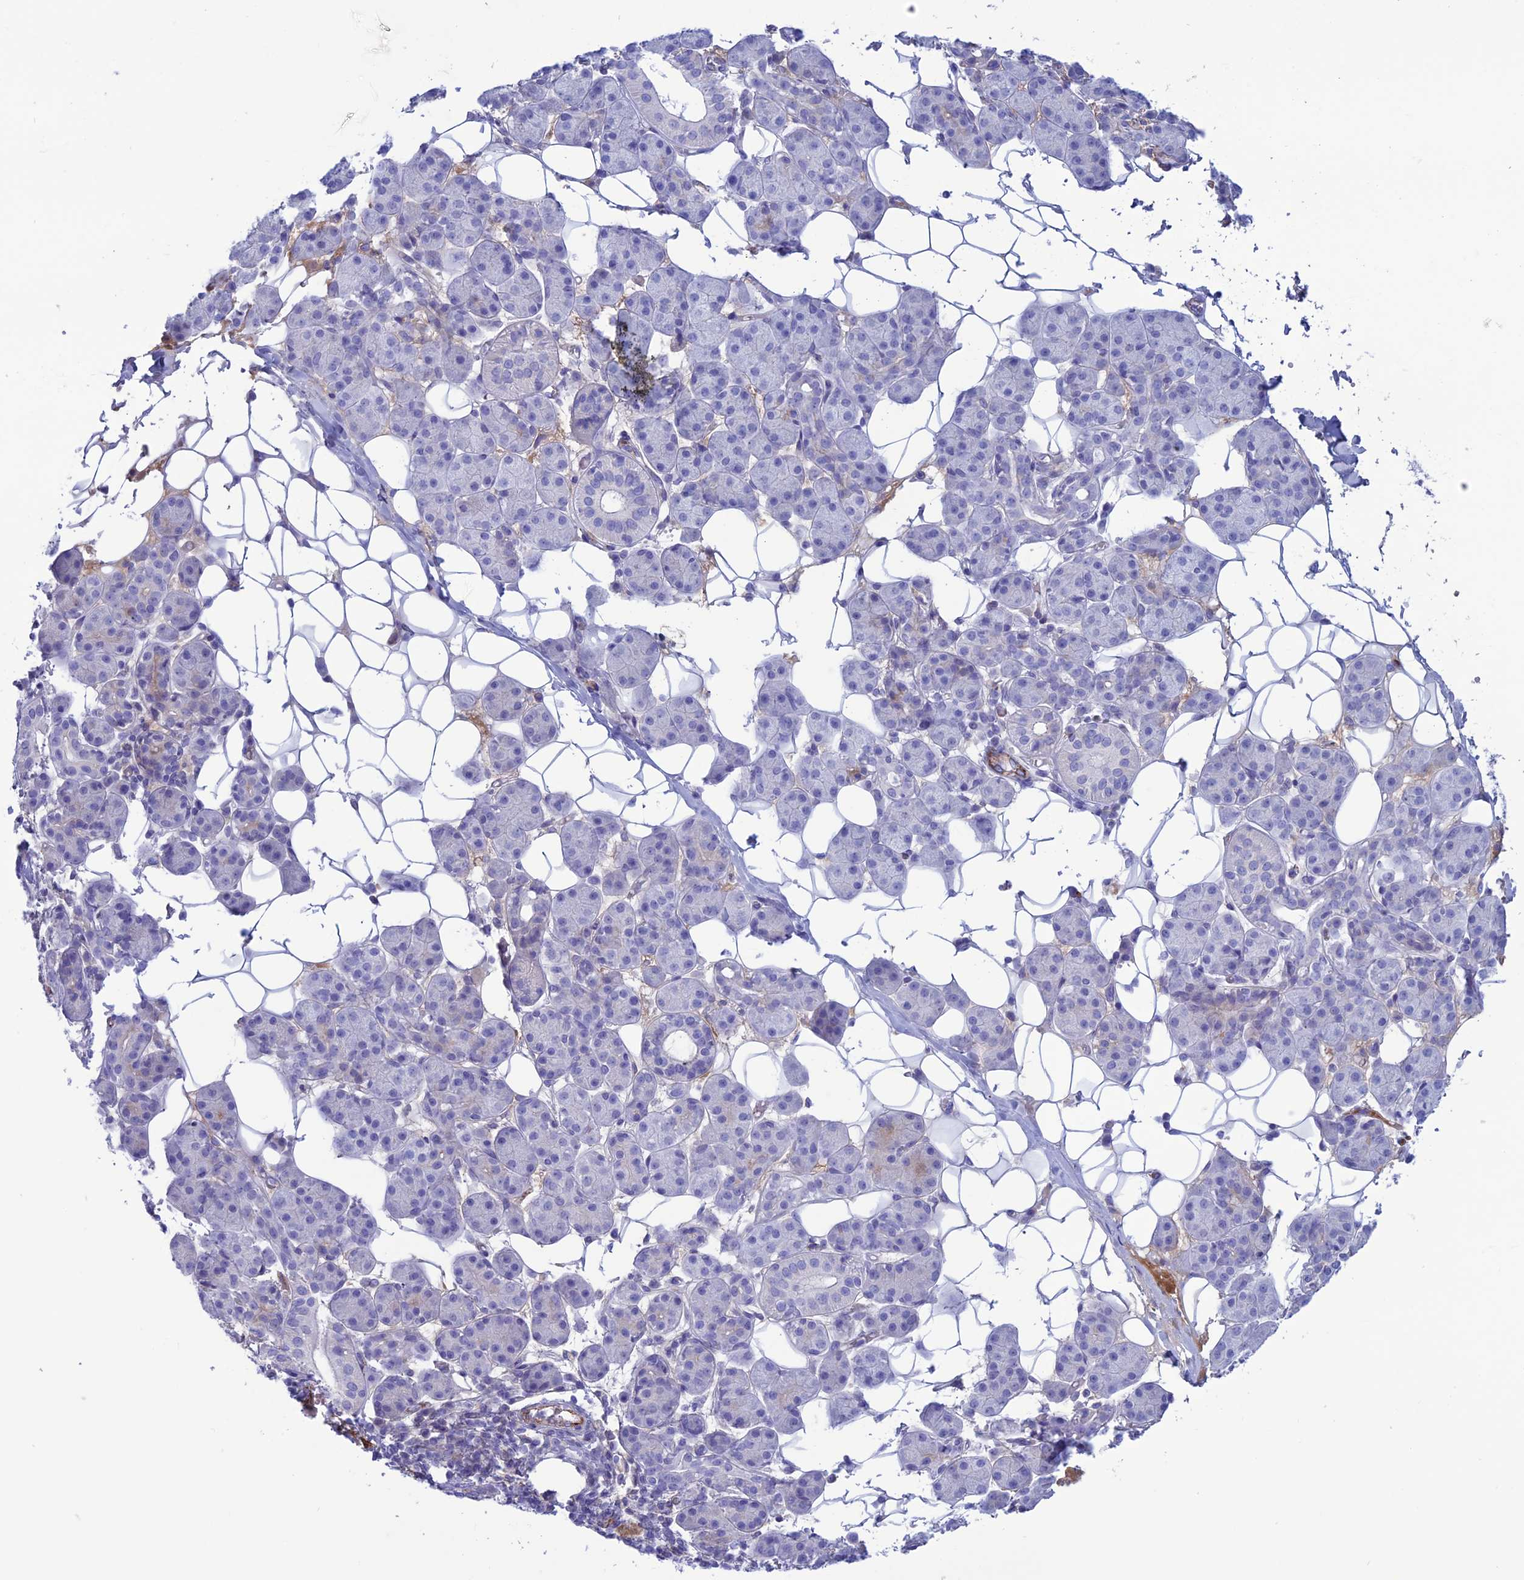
{"staining": {"intensity": "negative", "quantity": "none", "location": "none"}, "tissue": "salivary gland", "cell_type": "Glandular cells", "image_type": "normal", "snomed": [{"axis": "morphology", "description": "Normal tissue, NOS"}, {"axis": "topography", "description": "Salivary gland"}], "caption": "There is no significant positivity in glandular cells of salivary gland. (DAB (3,3'-diaminobenzidine) immunohistochemistry with hematoxylin counter stain).", "gene": "CDC42EP5", "patient": {"sex": "female", "age": 33}}